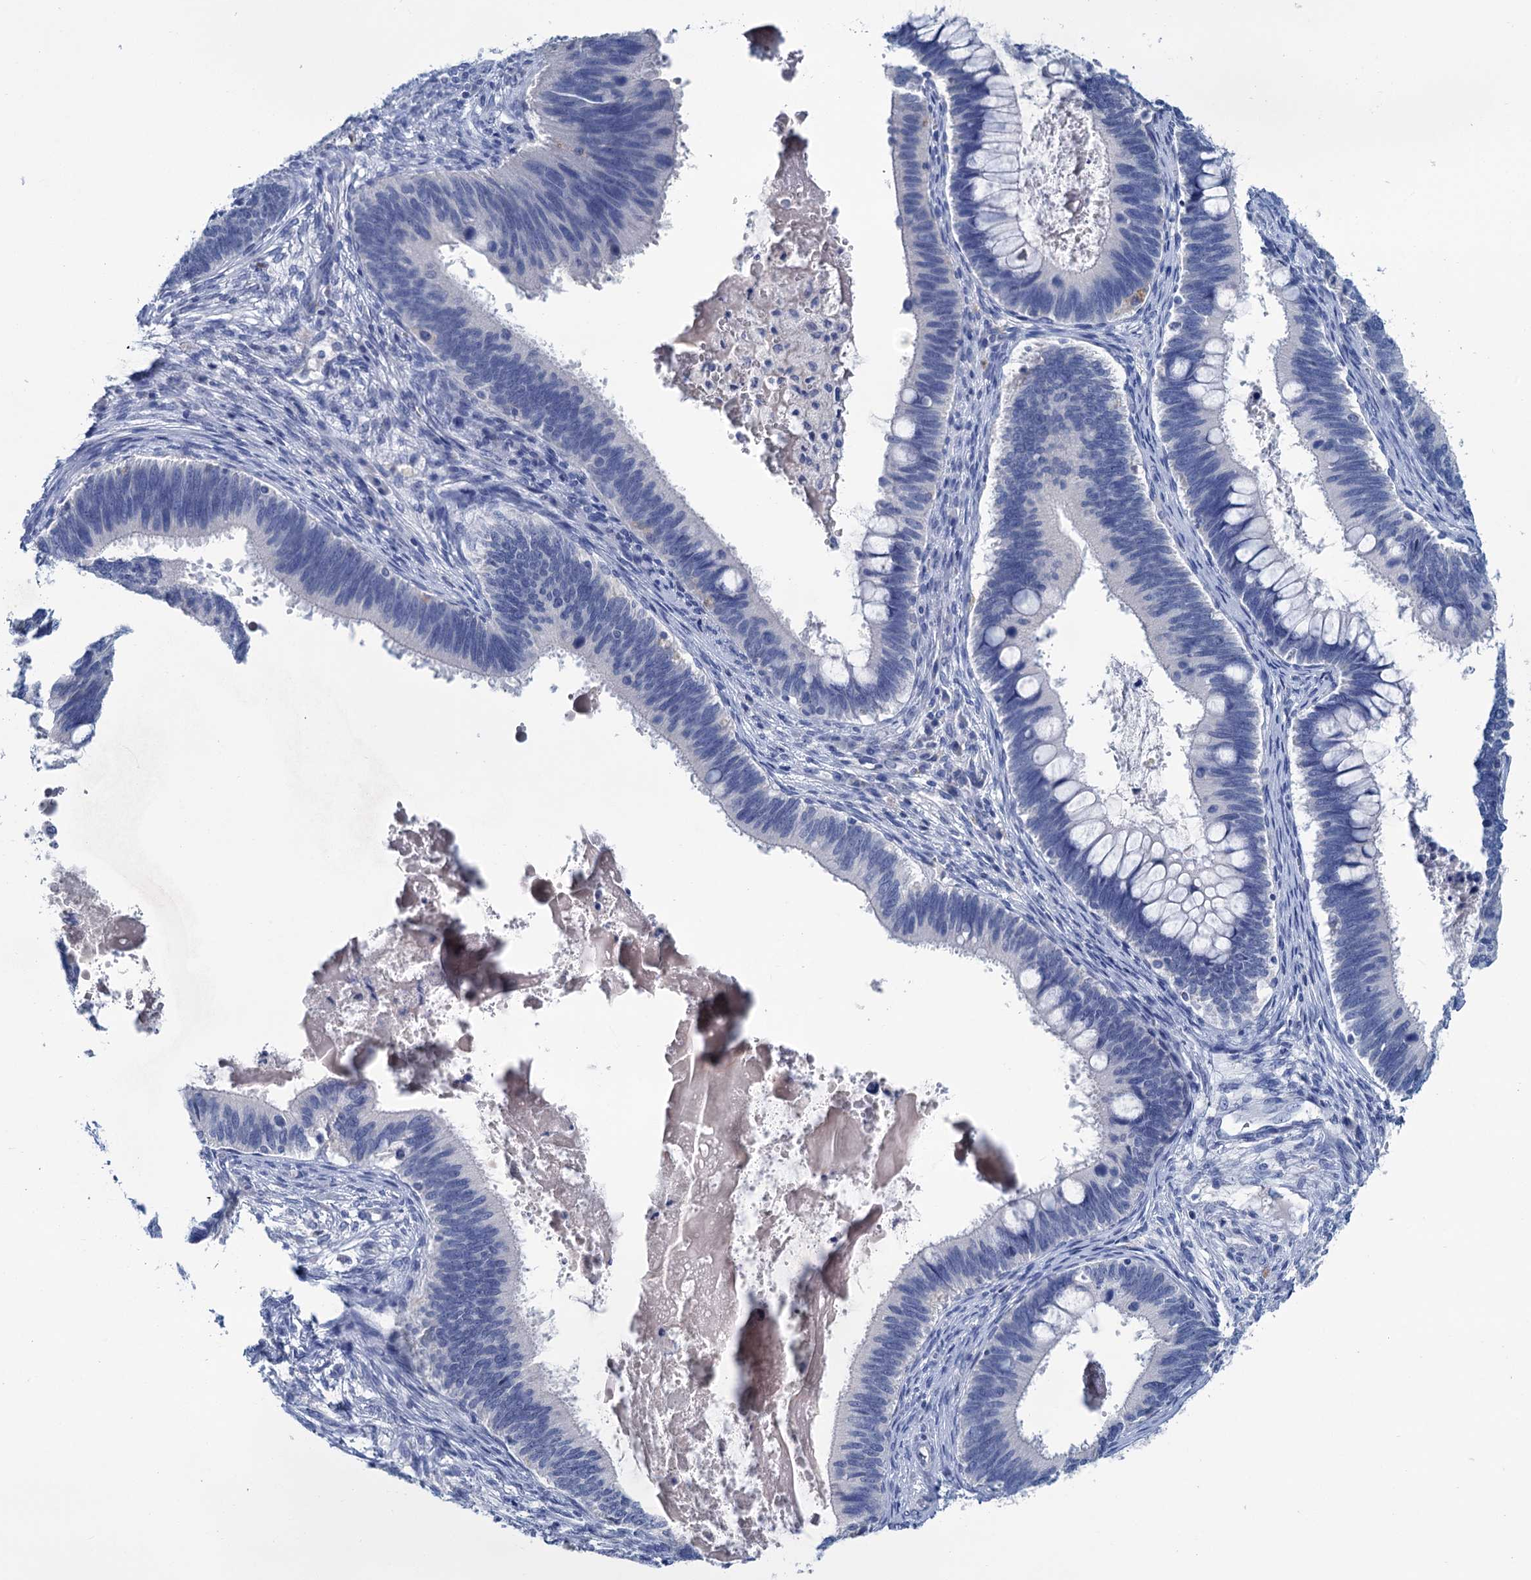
{"staining": {"intensity": "negative", "quantity": "none", "location": "none"}, "tissue": "cervical cancer", "cell_type": "Tumor cells", "image_type": "cancer", "snomed": [{"axis": "morphology", "description": "Adenocarcinoma, NOS"}, {"axis": "topography", "description": "Cervix"}], "caption": "The photomicrograph exhibits no significant expression in tumor cells of cervical cancer (adenocarcinoma).", "gene": "MYOZ3", "patient": {"sex": "female", "age": 42}}